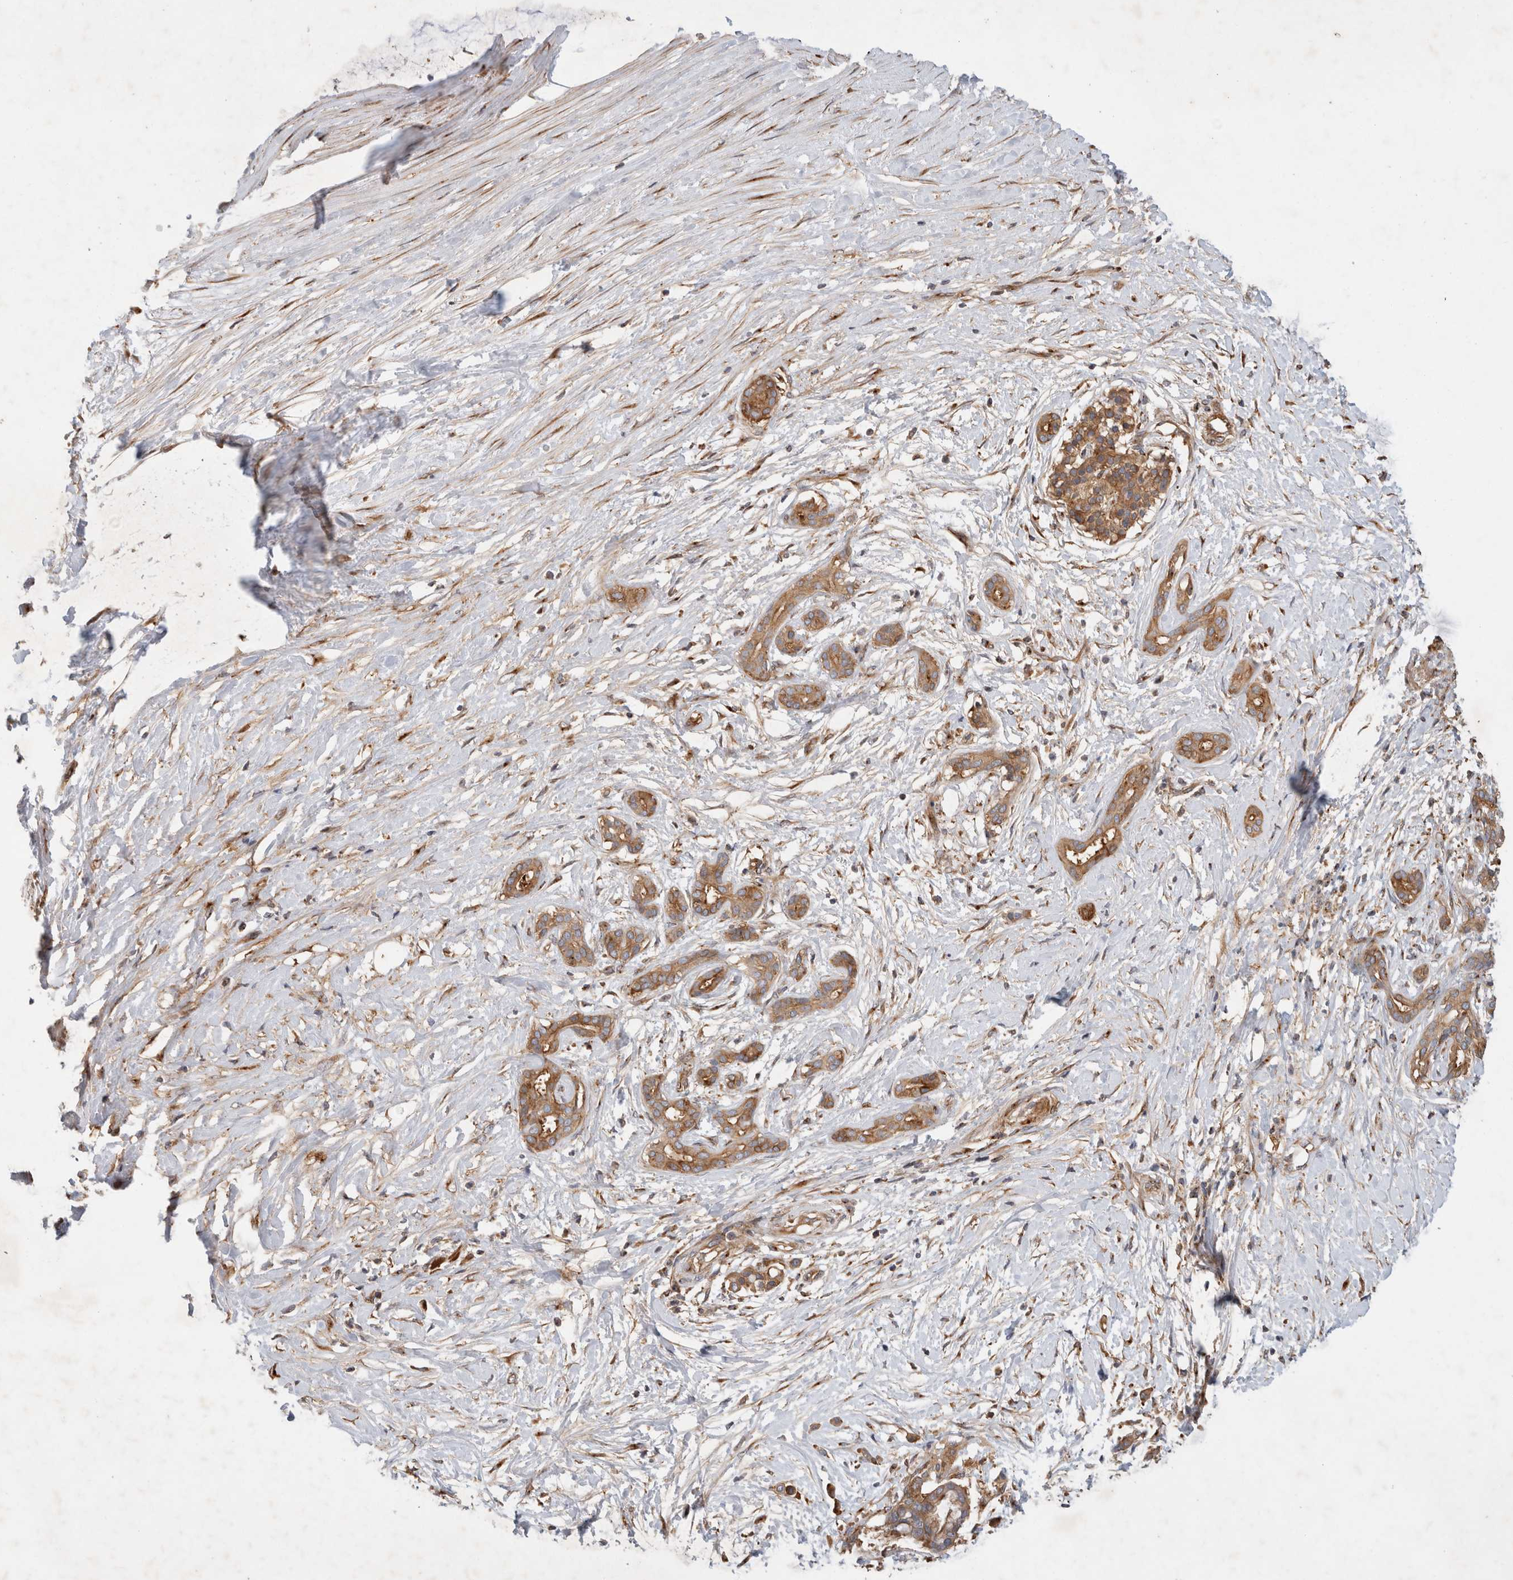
{"staining": {"intensity": "moderate", "quantity": ">75%", "location": "cytoplasmic/membranous"}, "tissue": "pancreatic cancer", "cell_type": "Tumor cells", "image_type": "cancer", "snomed": [{"axis": "morphology", "description": "Adenocarcinoma, NOS"}, {"axis": "topography", "description": "Pancreas"}], "caption": "The micrograph exhibits immunohistochemical staining of pancreatic cancer (adenocarcinoma). There is moderate cytoplasmic/membranous staining is appreciated in approximately >75% of tumor cells.", "gene": "GPR150", "patient": {"sex": "male", "age": 41}}